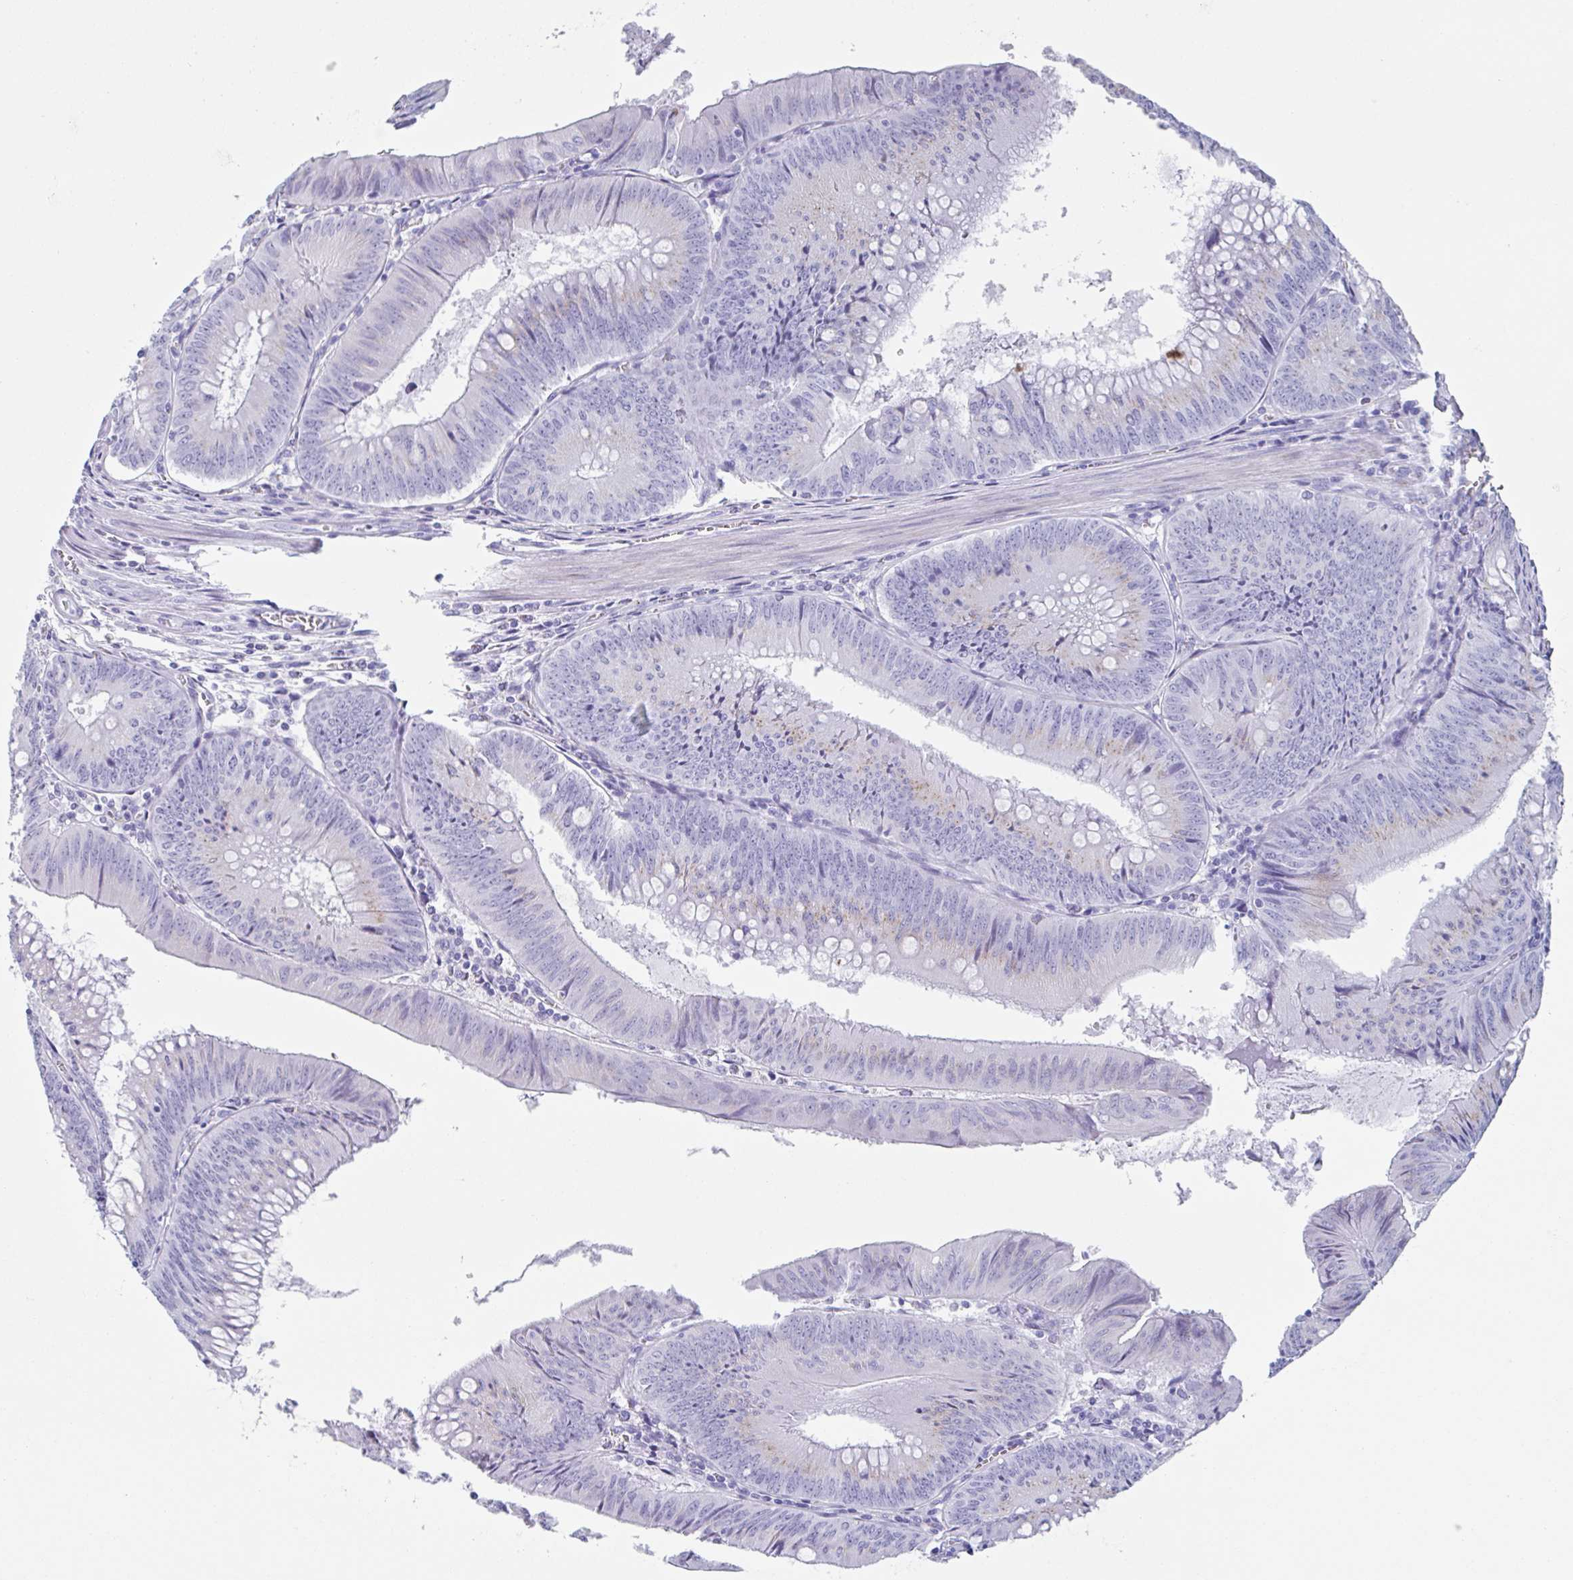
{"staining": {"intensity": "weak", "quantity": "<25%", "location": "cytoplasmic/membranous"}, "tissue": "colorectal cancer", "cell_type": "Tumor cells", "image_type": "cancer", "snomed": [{"axis": "morphology", "description": "Adenocarcinoma, NOS"}, {"axis": "topography", "description": "Rectum"}], "caption": "Tumor cells are negative for brown protein staining in adenocarcinoma (colorectal). (DAB (3,3'-diaminobenzidine) immunohistochemistry visualized using brightfield microscopy, high magnification).", "gene": "CPTP", "patient": {"sex": "female", "age": 72}}